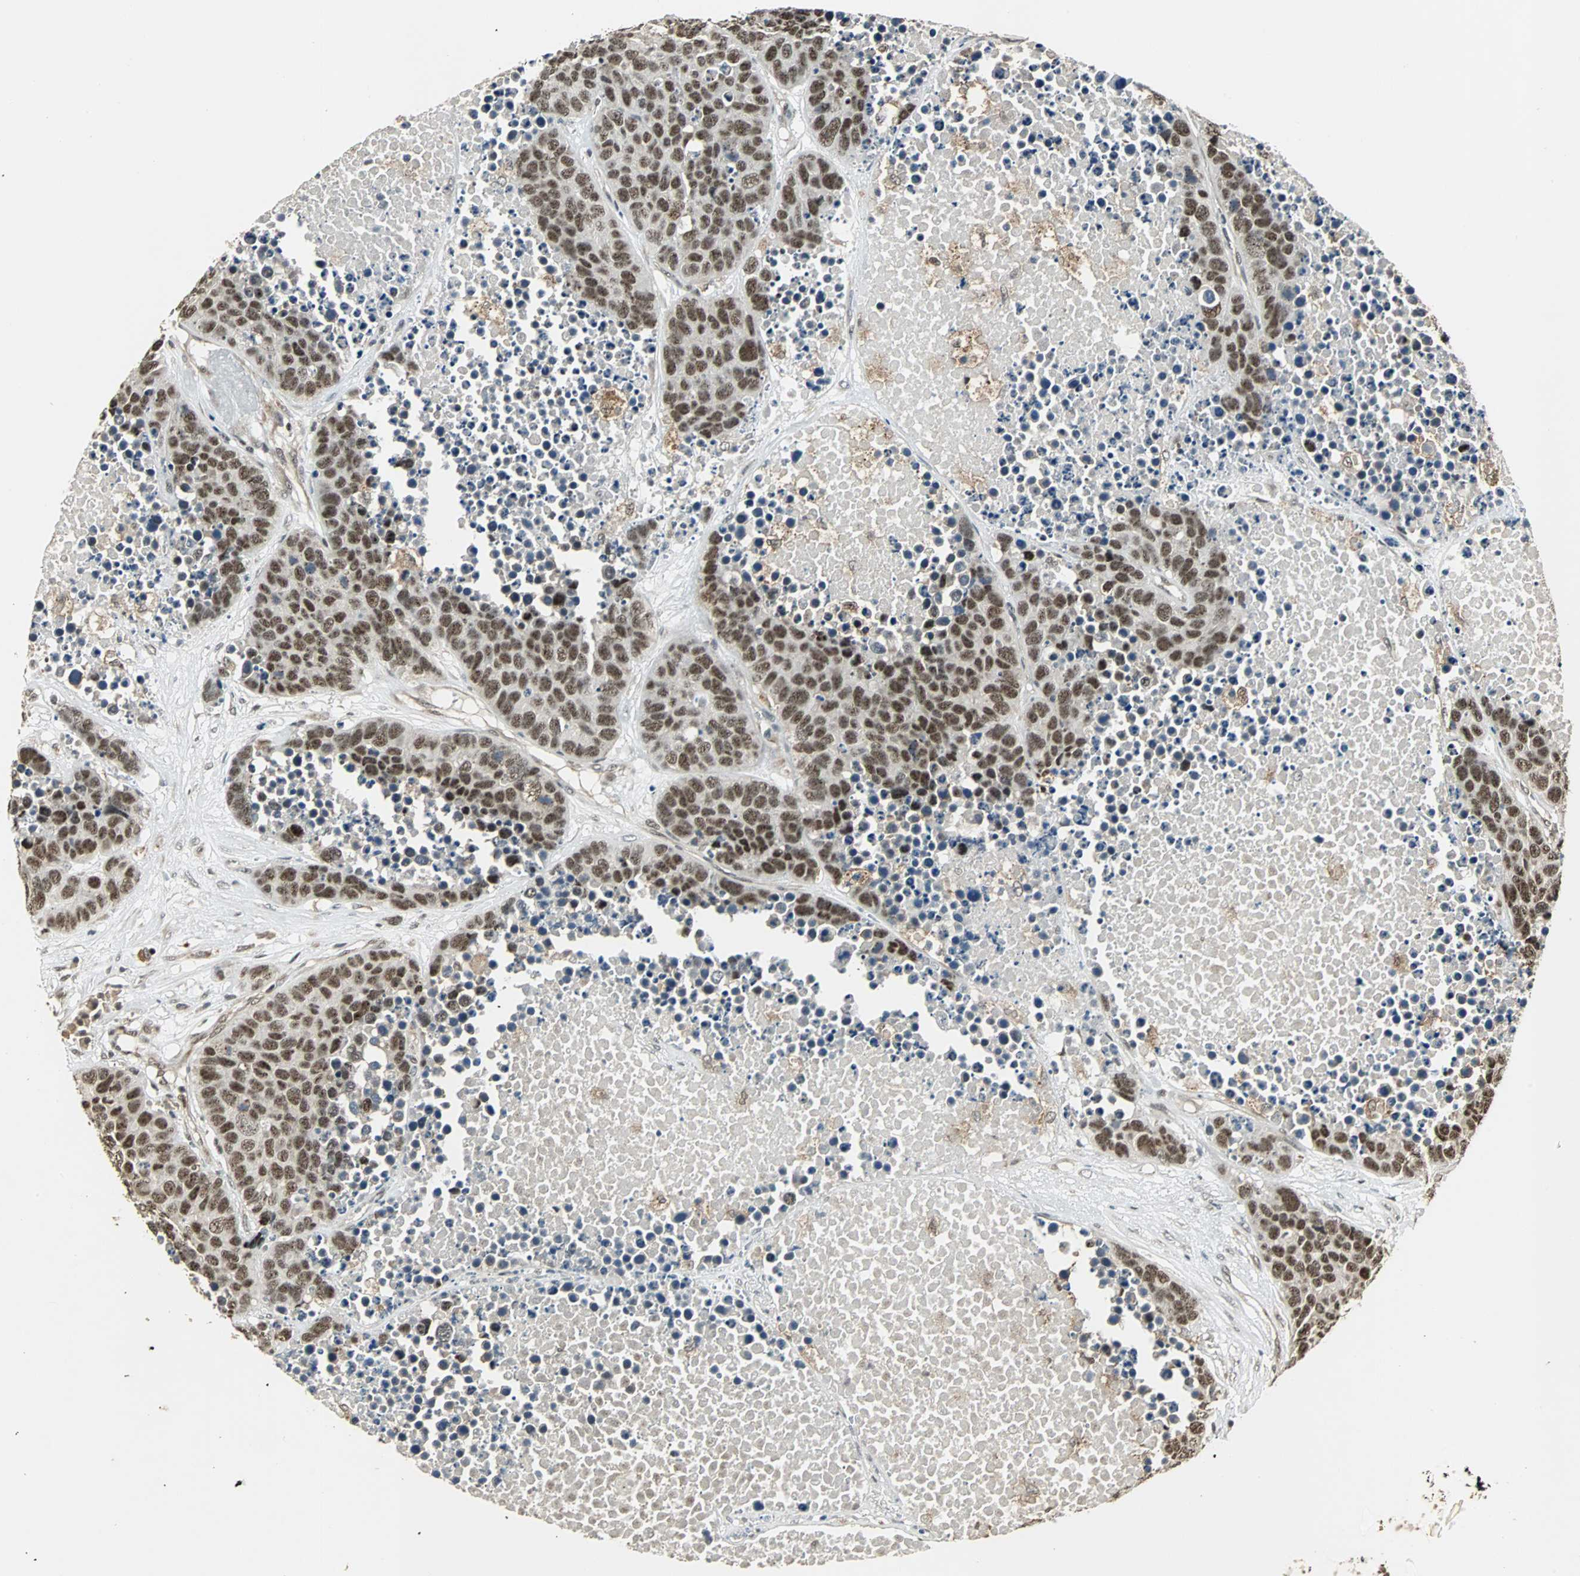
{"staining": {"intensity": "strong", "quantity": ">75%", "location": "nuclear"}, "tissue": "carcinoid", "cell_type": "Tumor cells", "image_type": "cancer", "snomed": [{"axis": "morphology", "description": "Carcinoid, malignant, NOS"}, {"axis": "topography", "description": "Lung"}], "caption": "A brown stain highlights strong nuclear staining of a protein in carcinoid (malignant) tumor cells. (DAB (3,3'-diaminobenzidine) = brown stain, brightfield microscopy at high magnification).", "gene": "MED4", "patient": {"sex": "male", "age": 60}}